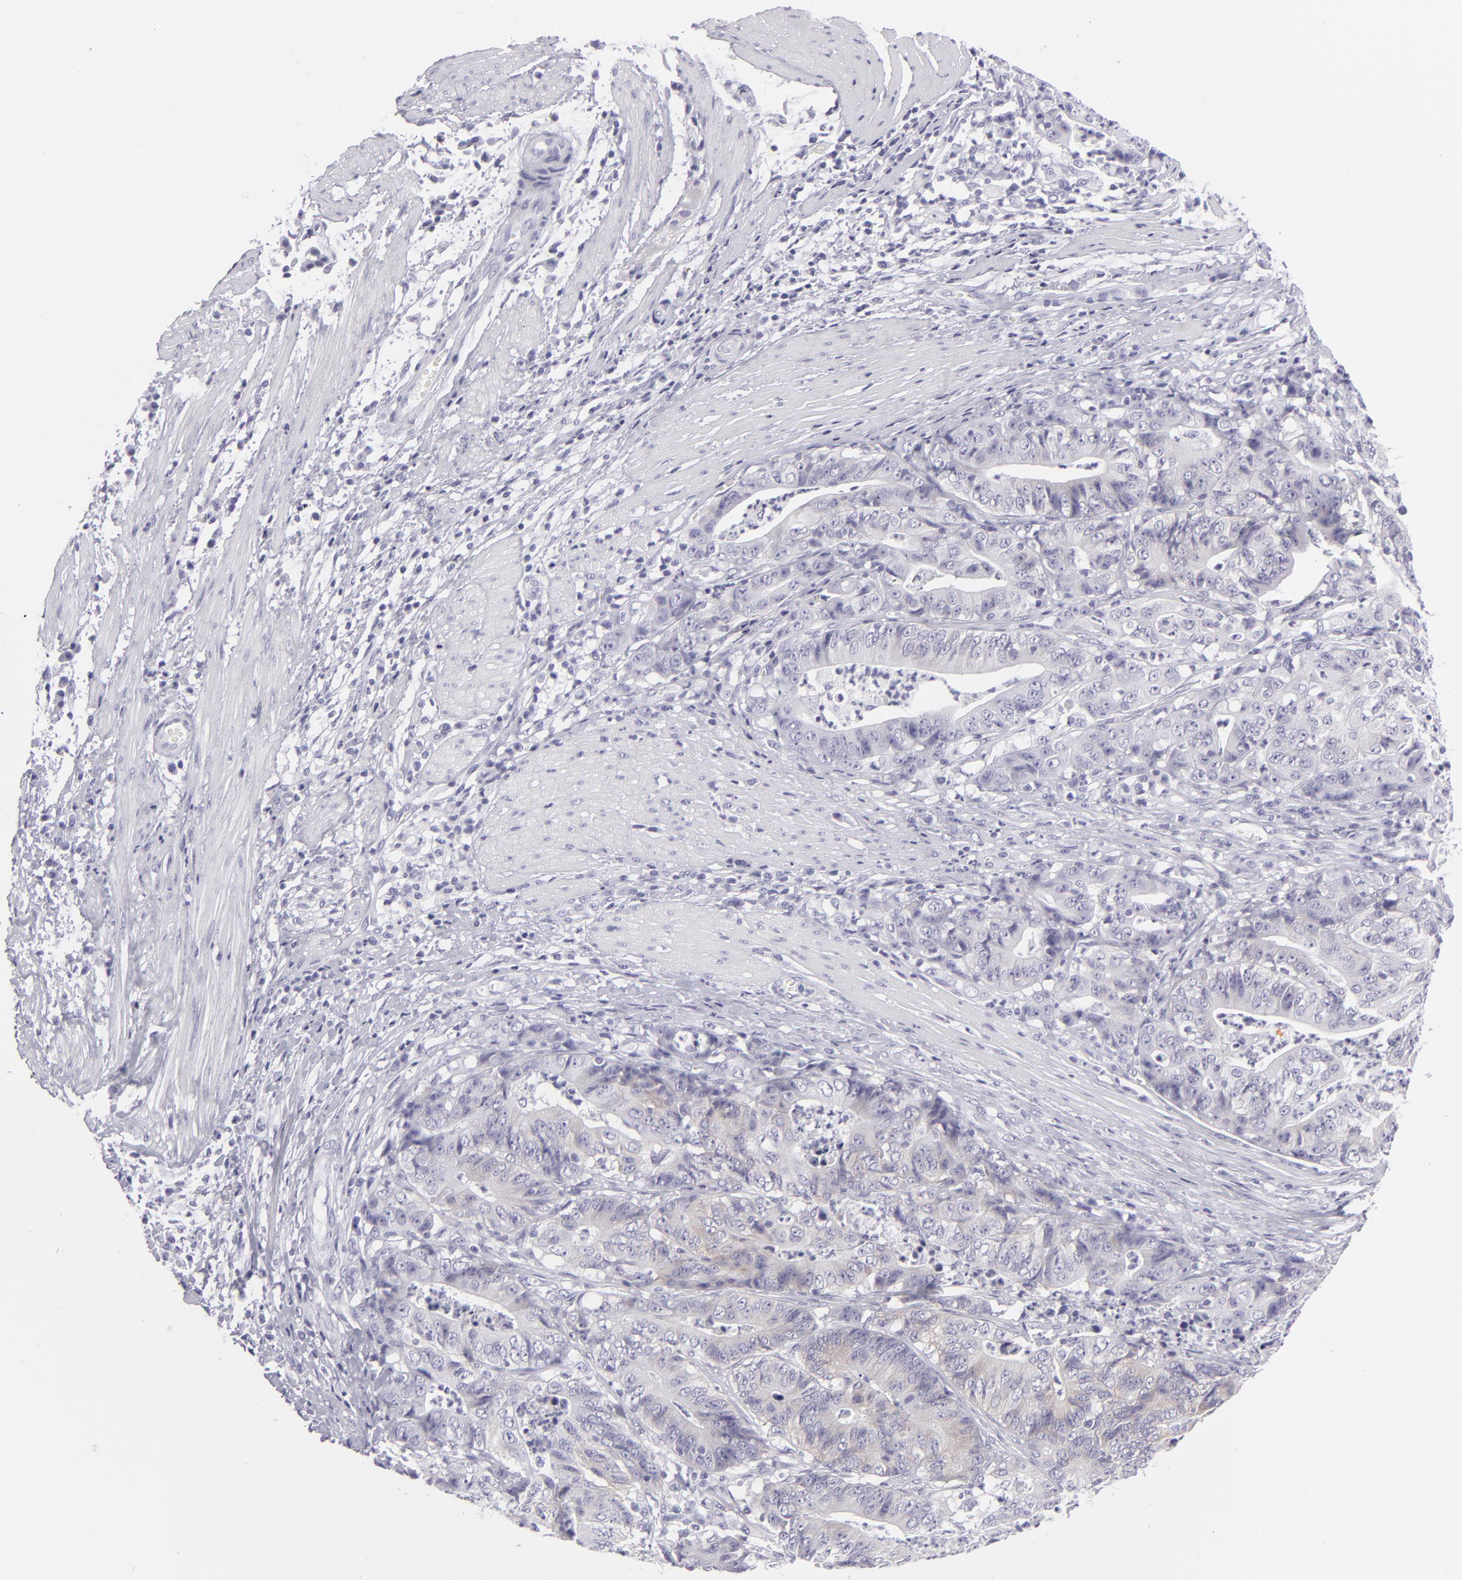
{"staining": {"intensity": "negative", "quantity": "none", "location": "none"}, "tissue": "stomach cancer", "cell_type": "Tumor cells", "image_type": "cancer", "snomed": [{"axis": "morphology", "description": "Adenocarcinoma, NOS"}, {"axis": "topography", "description": "Stomach, lower"}], "caption": "The micrograph displays no significant expression in tumor cells of stomach adenocarcinoma.", "gene": "DLG4", "patient": {"sex": "female", "age": 86}}